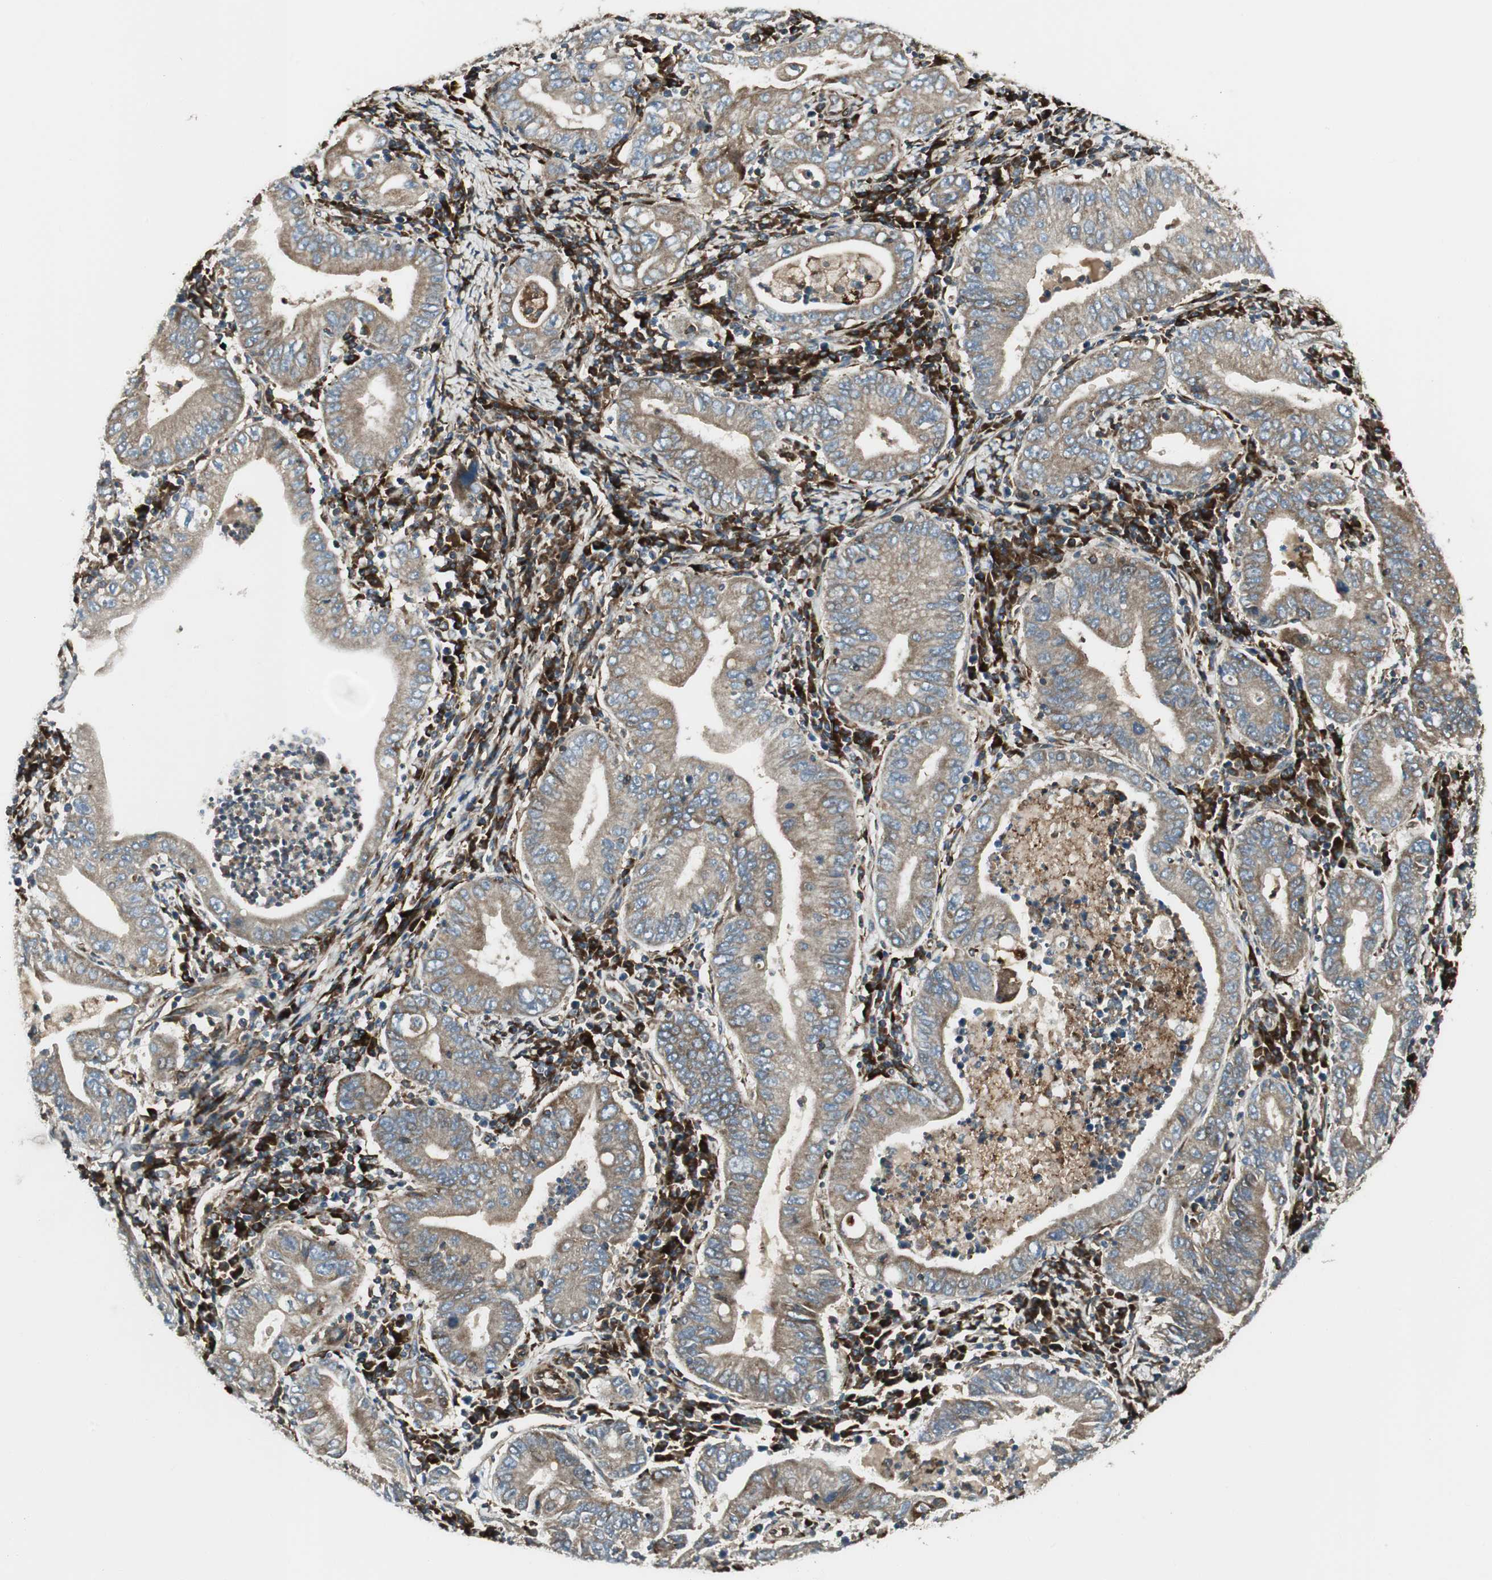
{"staining": {"intensity": "weak", "quantity": ">75%", "location": "cytoplasmic/membranous"}, "tissue": "stomach cancer", "cell_type": "Tumor cells", "image_type": "cancer", "snomed": [{"axis": "morphology", "description": "Normal tissue, NOS"}, {"axis": "morphology", "description": "Adenocarcinoma, NOS"}, {"axis": "topography", "description": "Esophagus"}, {"axis": "topography", "description": "Stomach, upper"}, {"axis": "topography", "description": "Peripheral nerve tissue"}], "caption": "There is low levels of weak cytoplasmic/membranous expression in tumor cells of adenocarcinoma (stomach), as demonstrated by immunohistochemical staining (brown color).", "gene": "PRKG1", "patient": {"sex": "male", "age": 62}}